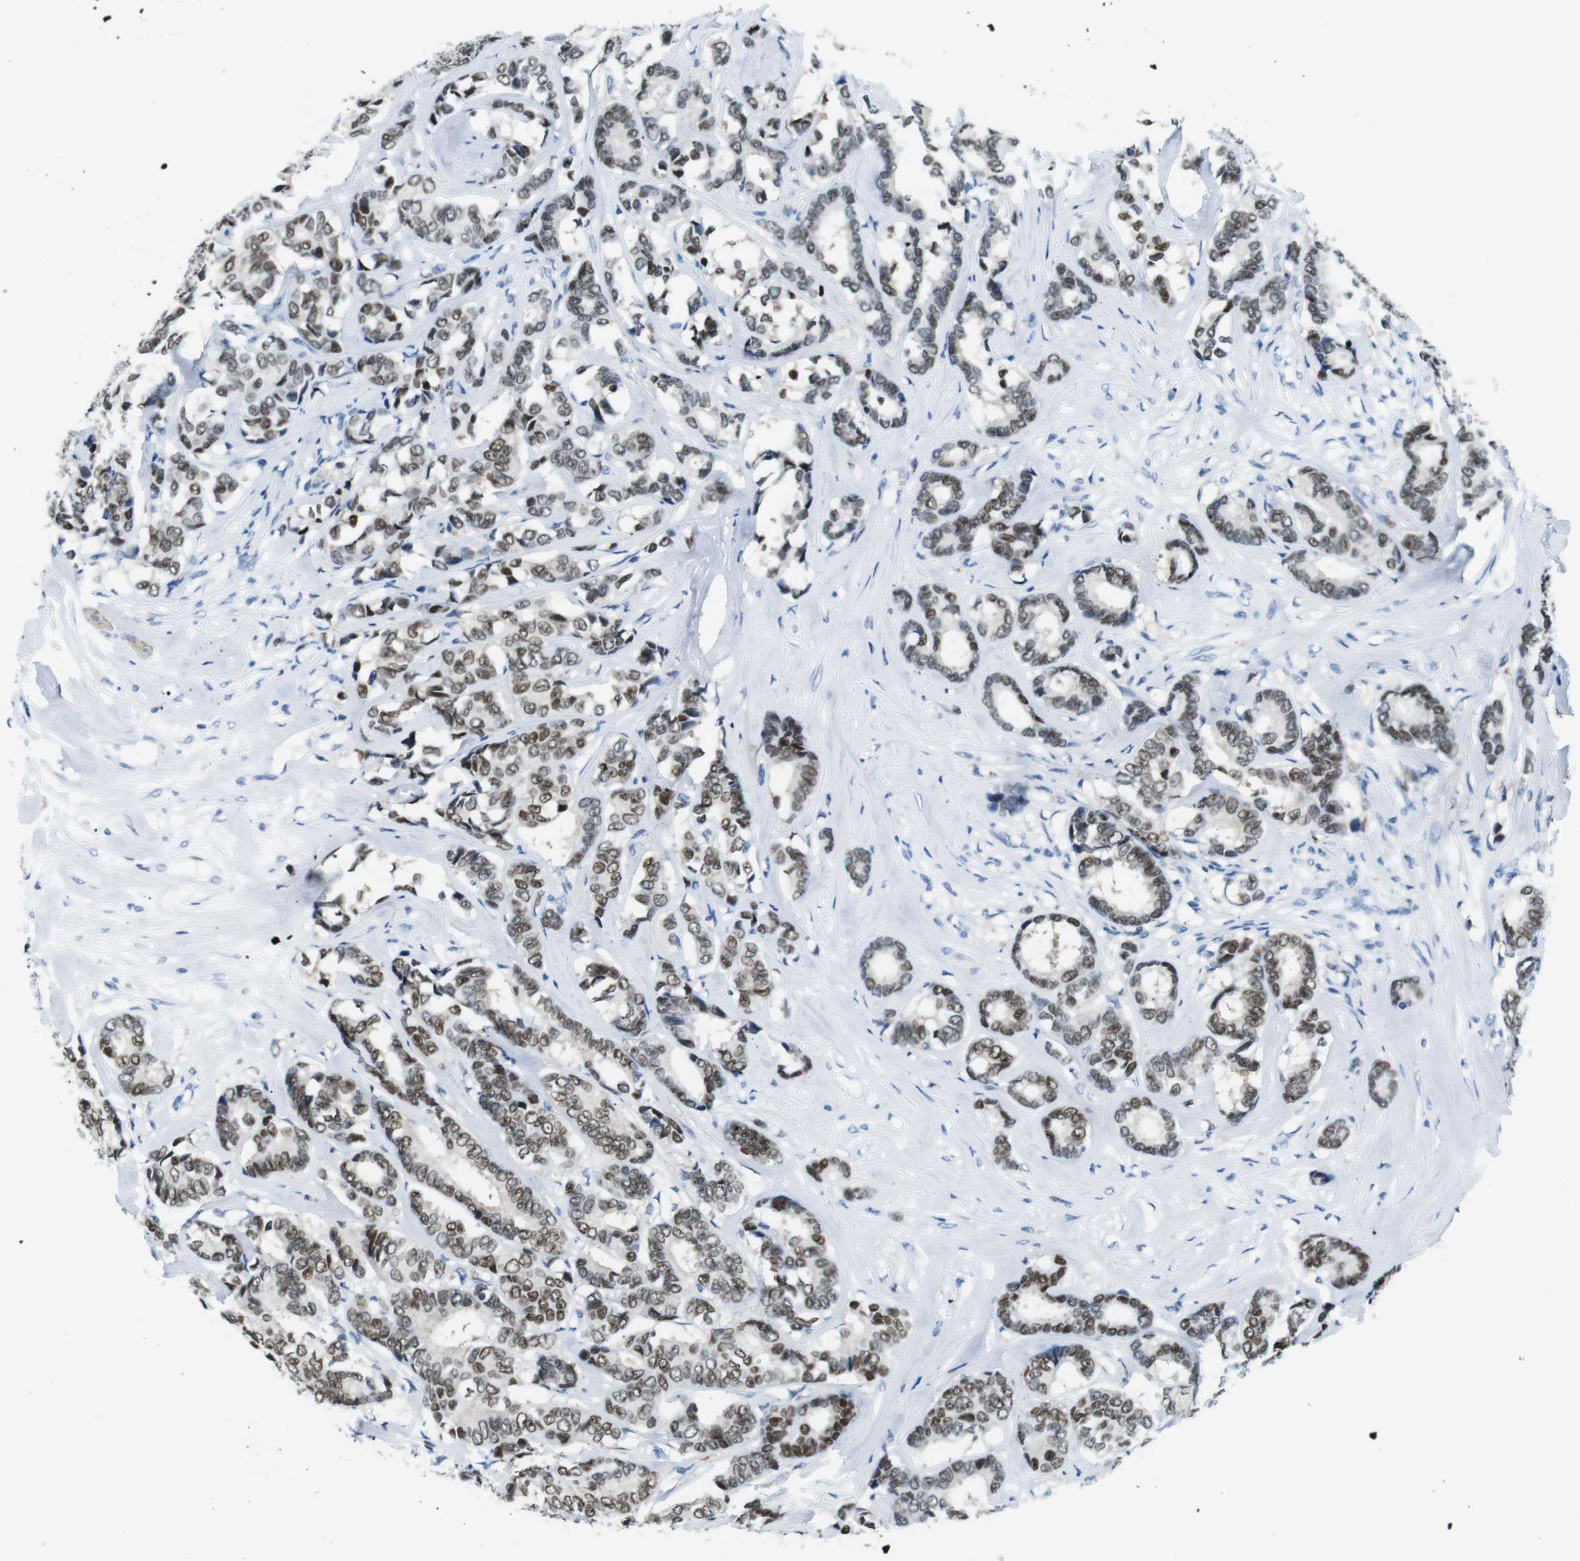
{"staining": {"intensity": "moderate", "quantity": ">75%", "location": "nuclear"}, "tissue": "breast cancer", "cell_type": "Tumor cells", "image_type": "cancer", "snomed": [{"axis": "morphology", "description": "Duct carcinoma"}, {"axis": "topography", "description": "Breast"}], "caption": "Breast cancer stained with a brown dye shows moderate nuclear positive expression in about >75% of tumor cells.", "gene": "TFAP2C", "patient": {"sex": "female", "age": 87}}